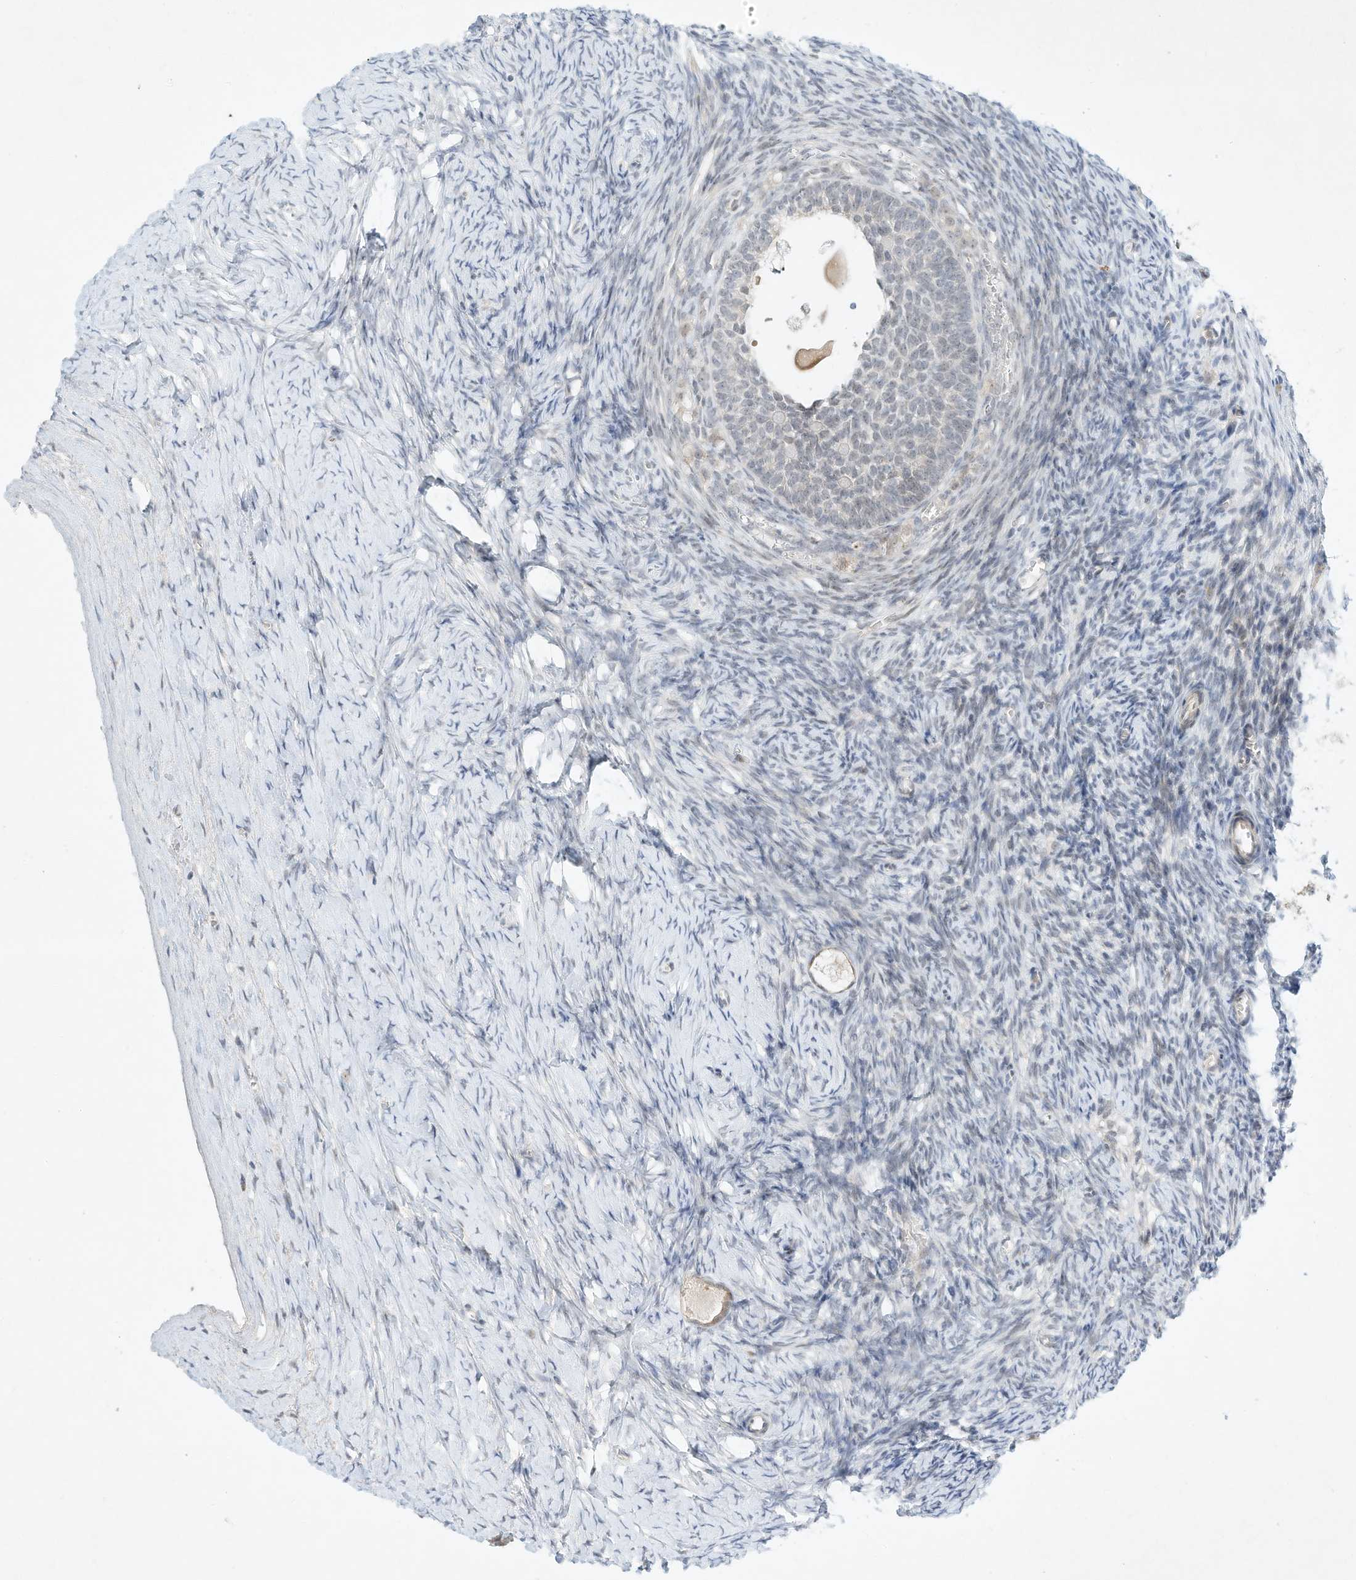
{"staining": {"intensity": "weak", "quantity": "25%-75%", "location": "cytoplasmic/membranous,nuclear"}, "tissue": "ovary", "cell_type": "Follicle cells", "image_type": "normal", "snomed": [{"axis": "morphology", "description": "Normal tissue, NOS"}, {"axis": "morphology", "description": "Developmental malformation"}, {"axis": "topography", "description": "Ovary"}], "caption": "High-power microscopy captured an IHC image of normal ovary, revealing weak cytoplasmic/membranous,nuclear staining in approximately 25%-75% of follicle cells.", "gene": "PAK6", "patient": {"sex": "female", "age": 39}}